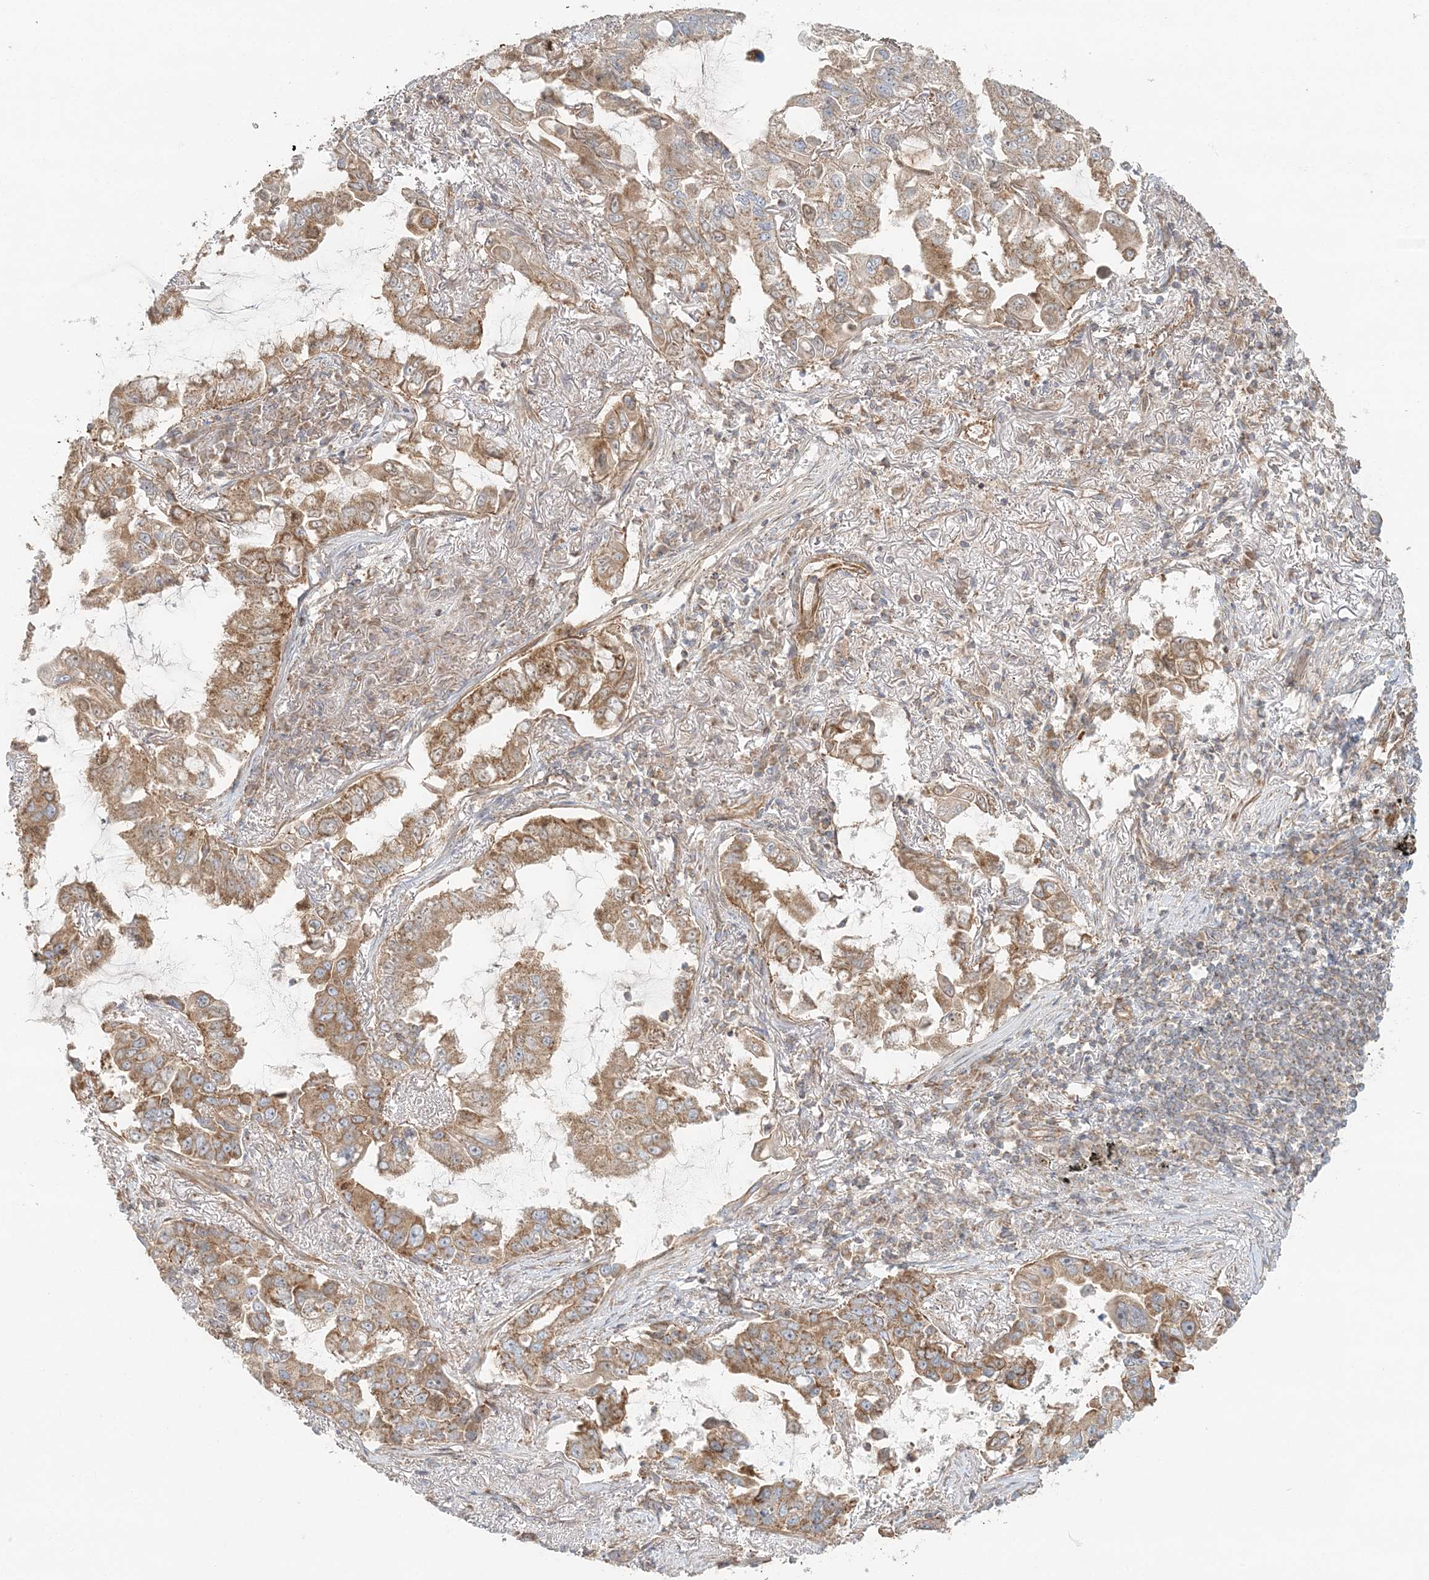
{"staining": {"intensity": "moderate", "quantity": ">75%", "location": "cytoplasmic/membranous"}, "tissue": "lung cancer", "cell_type": "Tumor cells", "image_type": "cancer", "snomed": [{"axis": "morphology", "description": "Adenocarcinoma, NOS"}, {"axis": "topography", "description": "Lung"}], "caption": "DAB immunohistochemical staining of human adenocarcinoma (lung) reveals moderate cytoplasmic/membranous protein positivity in about >75% of tumor cells. (DAB IHC, brown staining for protein, blue staining for nuclei).", "gene": "KIAA0232", "patient": {"sex": "male", "age": 64}}